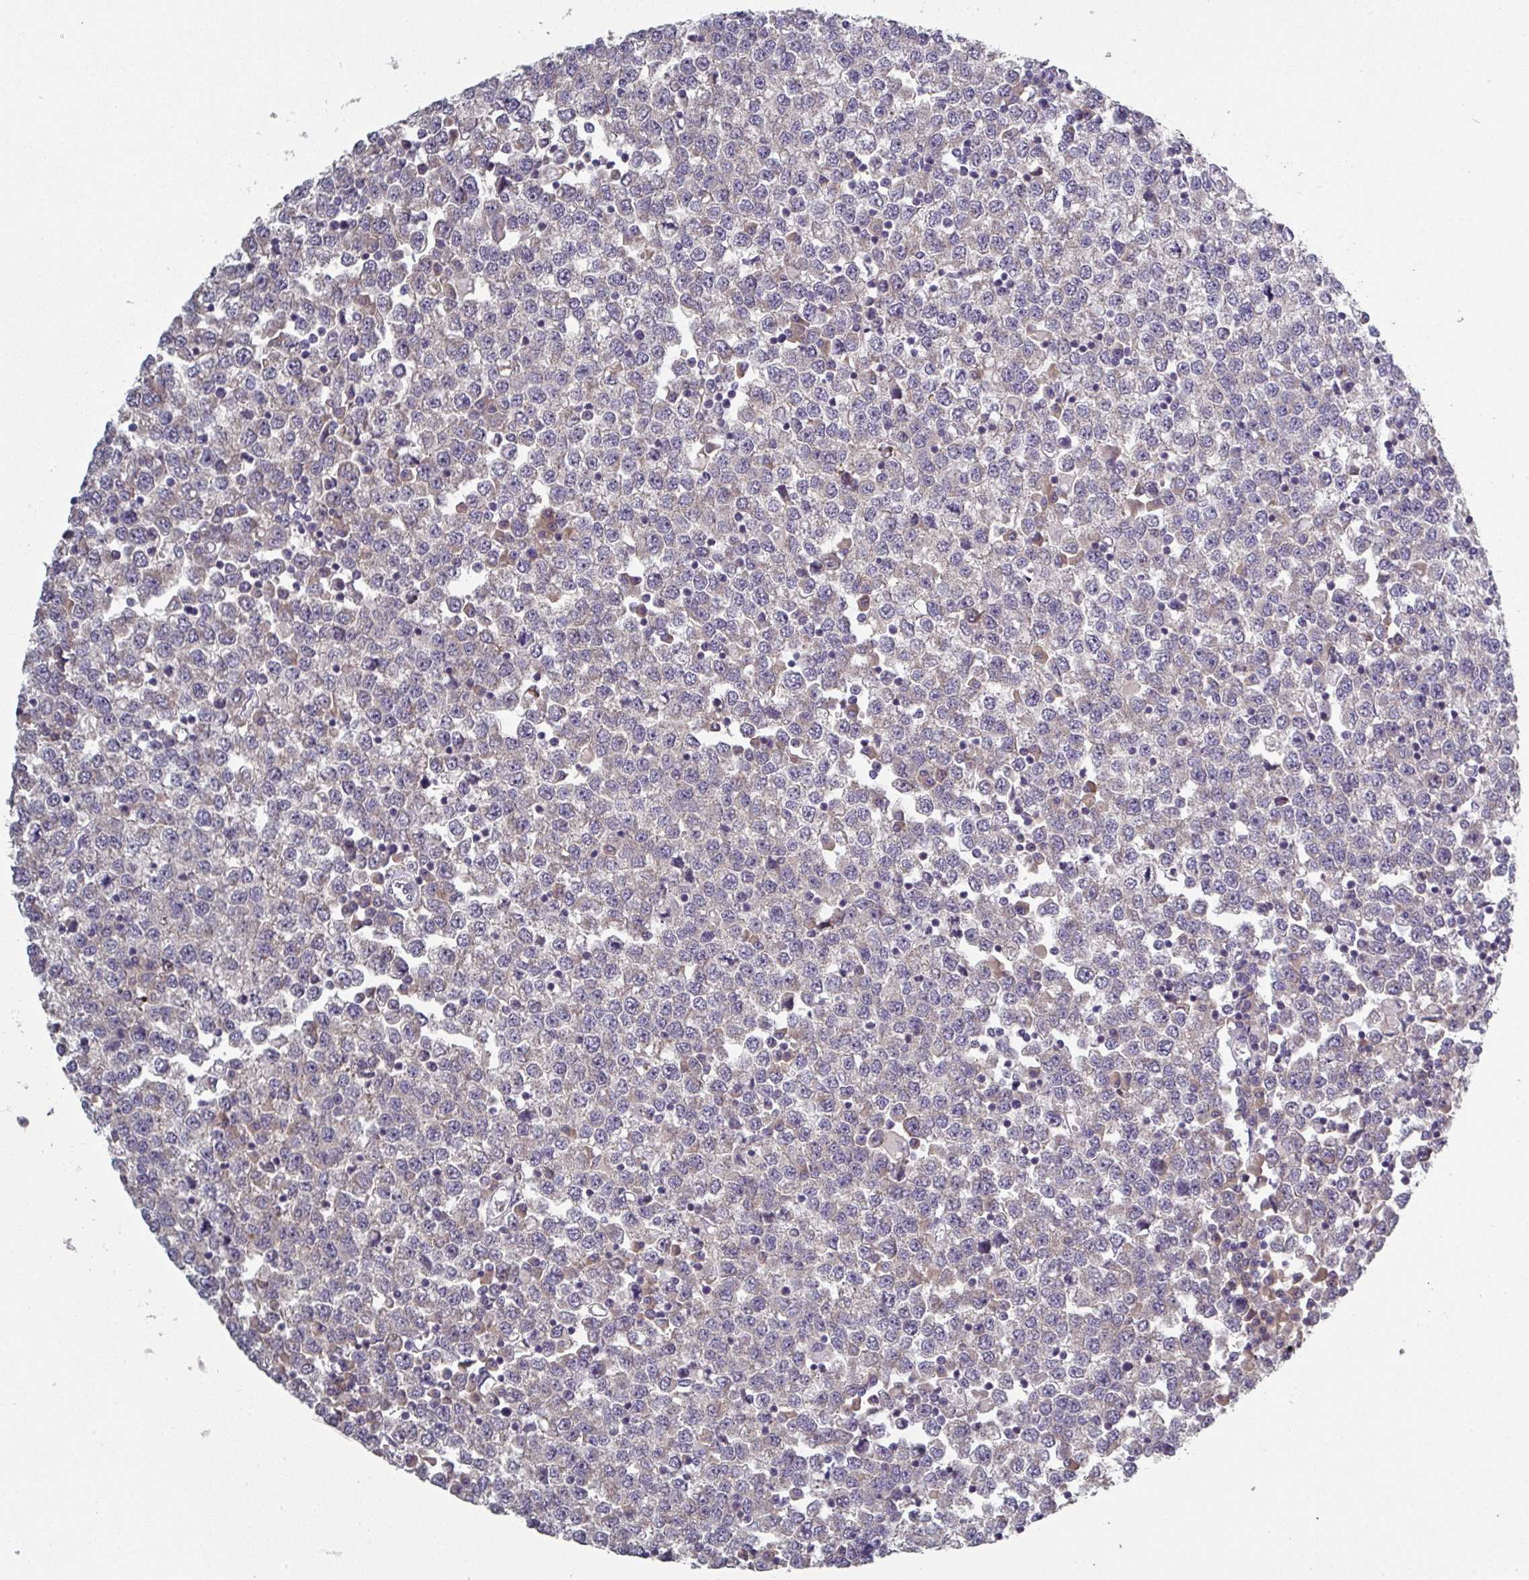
{"staining": {"intensity": "negative", "quantity": "none", "location": "none"}, "tissue": "testis cancer", "cell_type": "Tumor cells", "image_type": "cancer", "snomed": [{"axis": "morphology", "description": "Seminoma, NOS"}, {"axis": "topography", "description": "Testis"}], "caption": "An image of testis seminoma stained for a protein demonstrates no brown staining in tumor cells.", "gene": "PRAMEF8", "patient": {"sex": "male", "age": 65}}